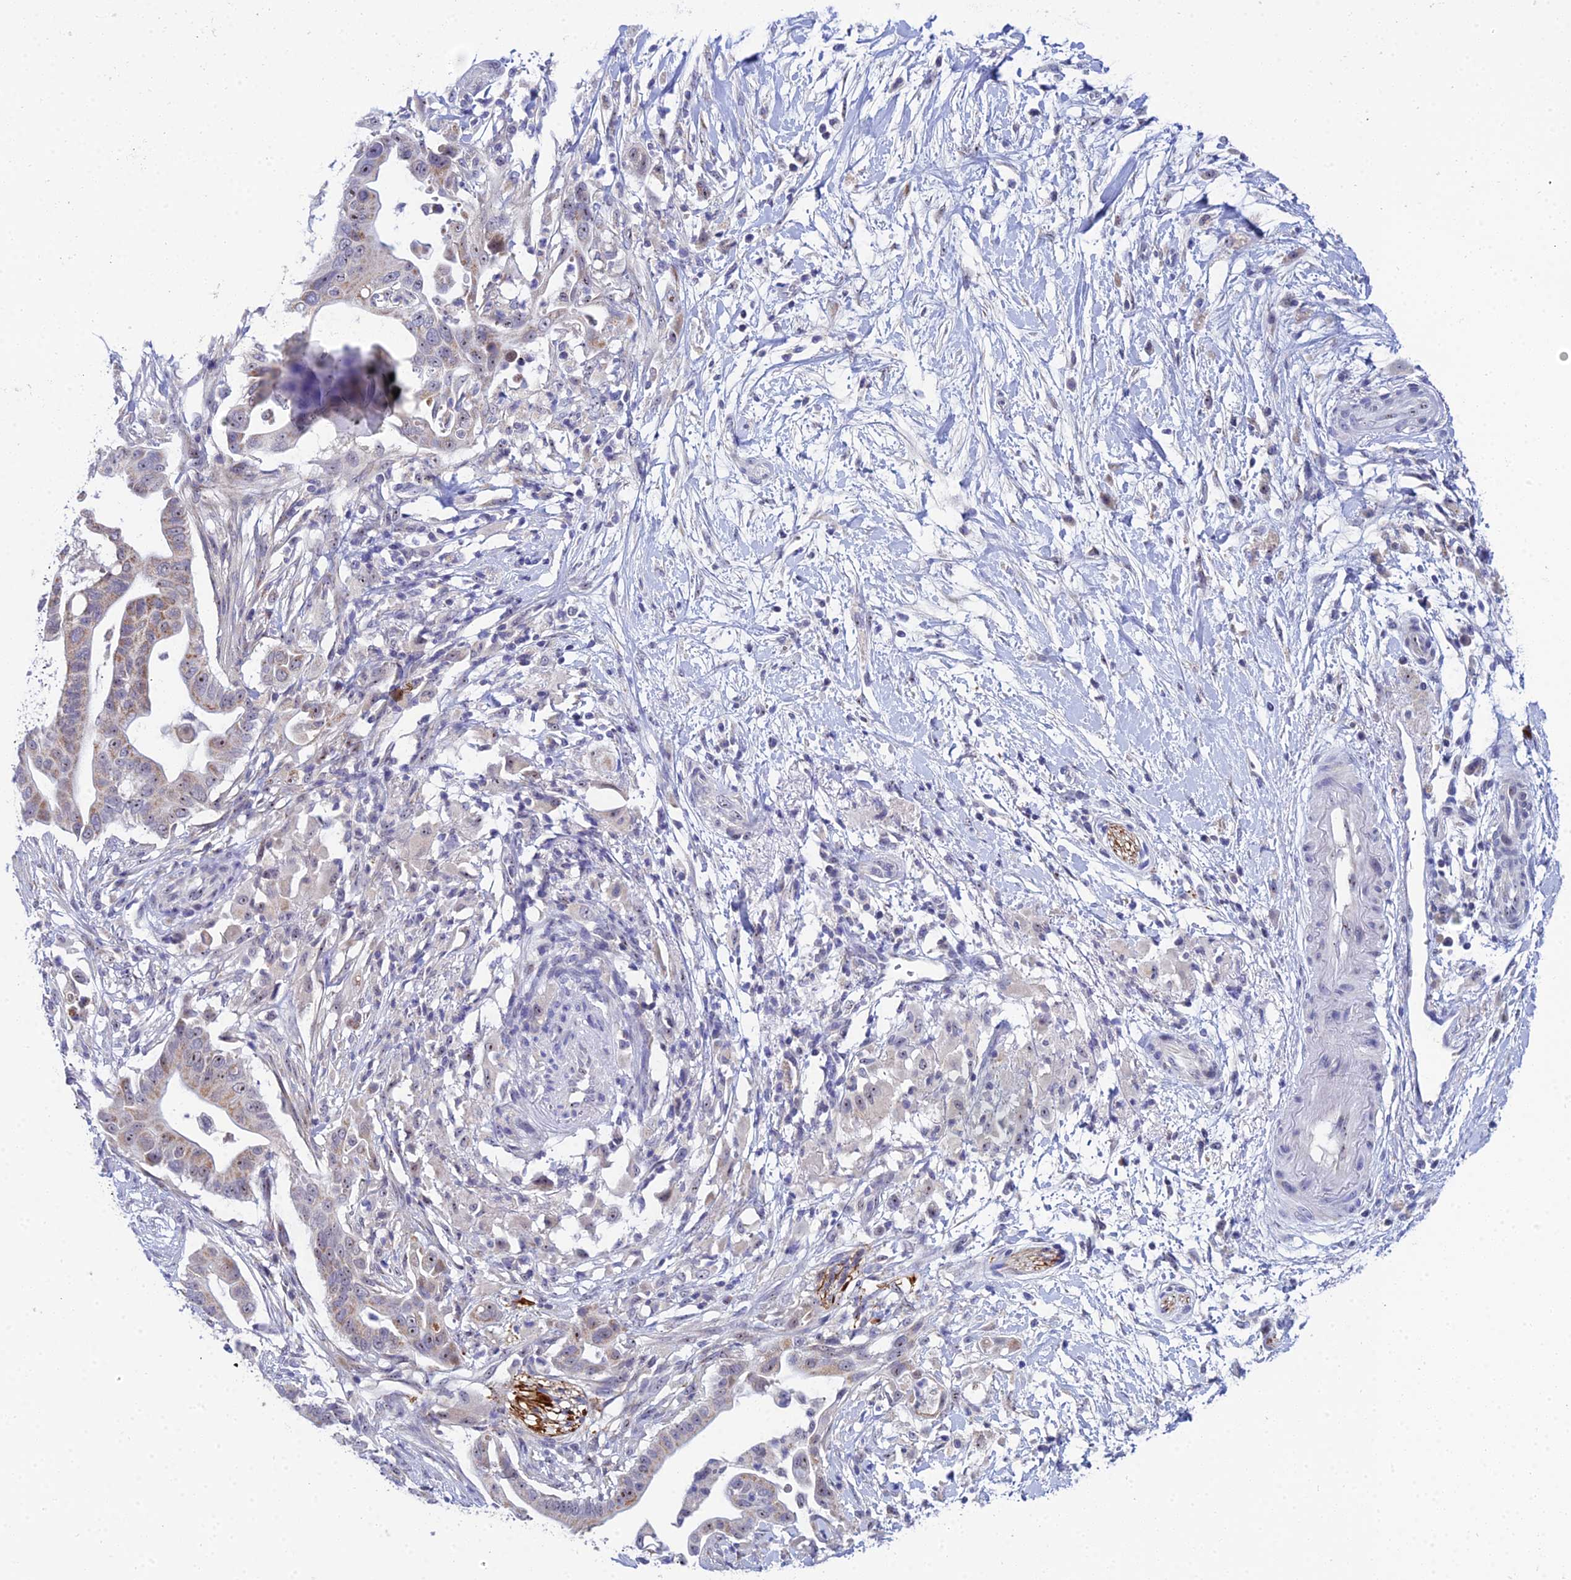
{"staining": {"intensity": "weak", "quantity": "25%-75%", "location": "cytoplasmic/membranous,nuclear"}, "tissue": "pancreatic cancer", "cell_type": "Tumor cells", "image_type": "cancer", "snomed": [{"axis": "morphology", "description": "Adenocarcinoma, NOS"}, {"axis": "topography", "description": "Pancreas"}], "caption": "The image demonstrates immunohistochemical staining of pancreatic cancer (adenocarcinoma). There is weak cytoplasmic/membranous and nuclear positivity is appreciated in about 25%-75% of tumor cells. The staining was performed using DAB, with brown indicating positive protein expression. Nuclei are stained blue with hematoxylin.", "gene": "PLPP4", "patient": {"sex": "male", "age": 68}}